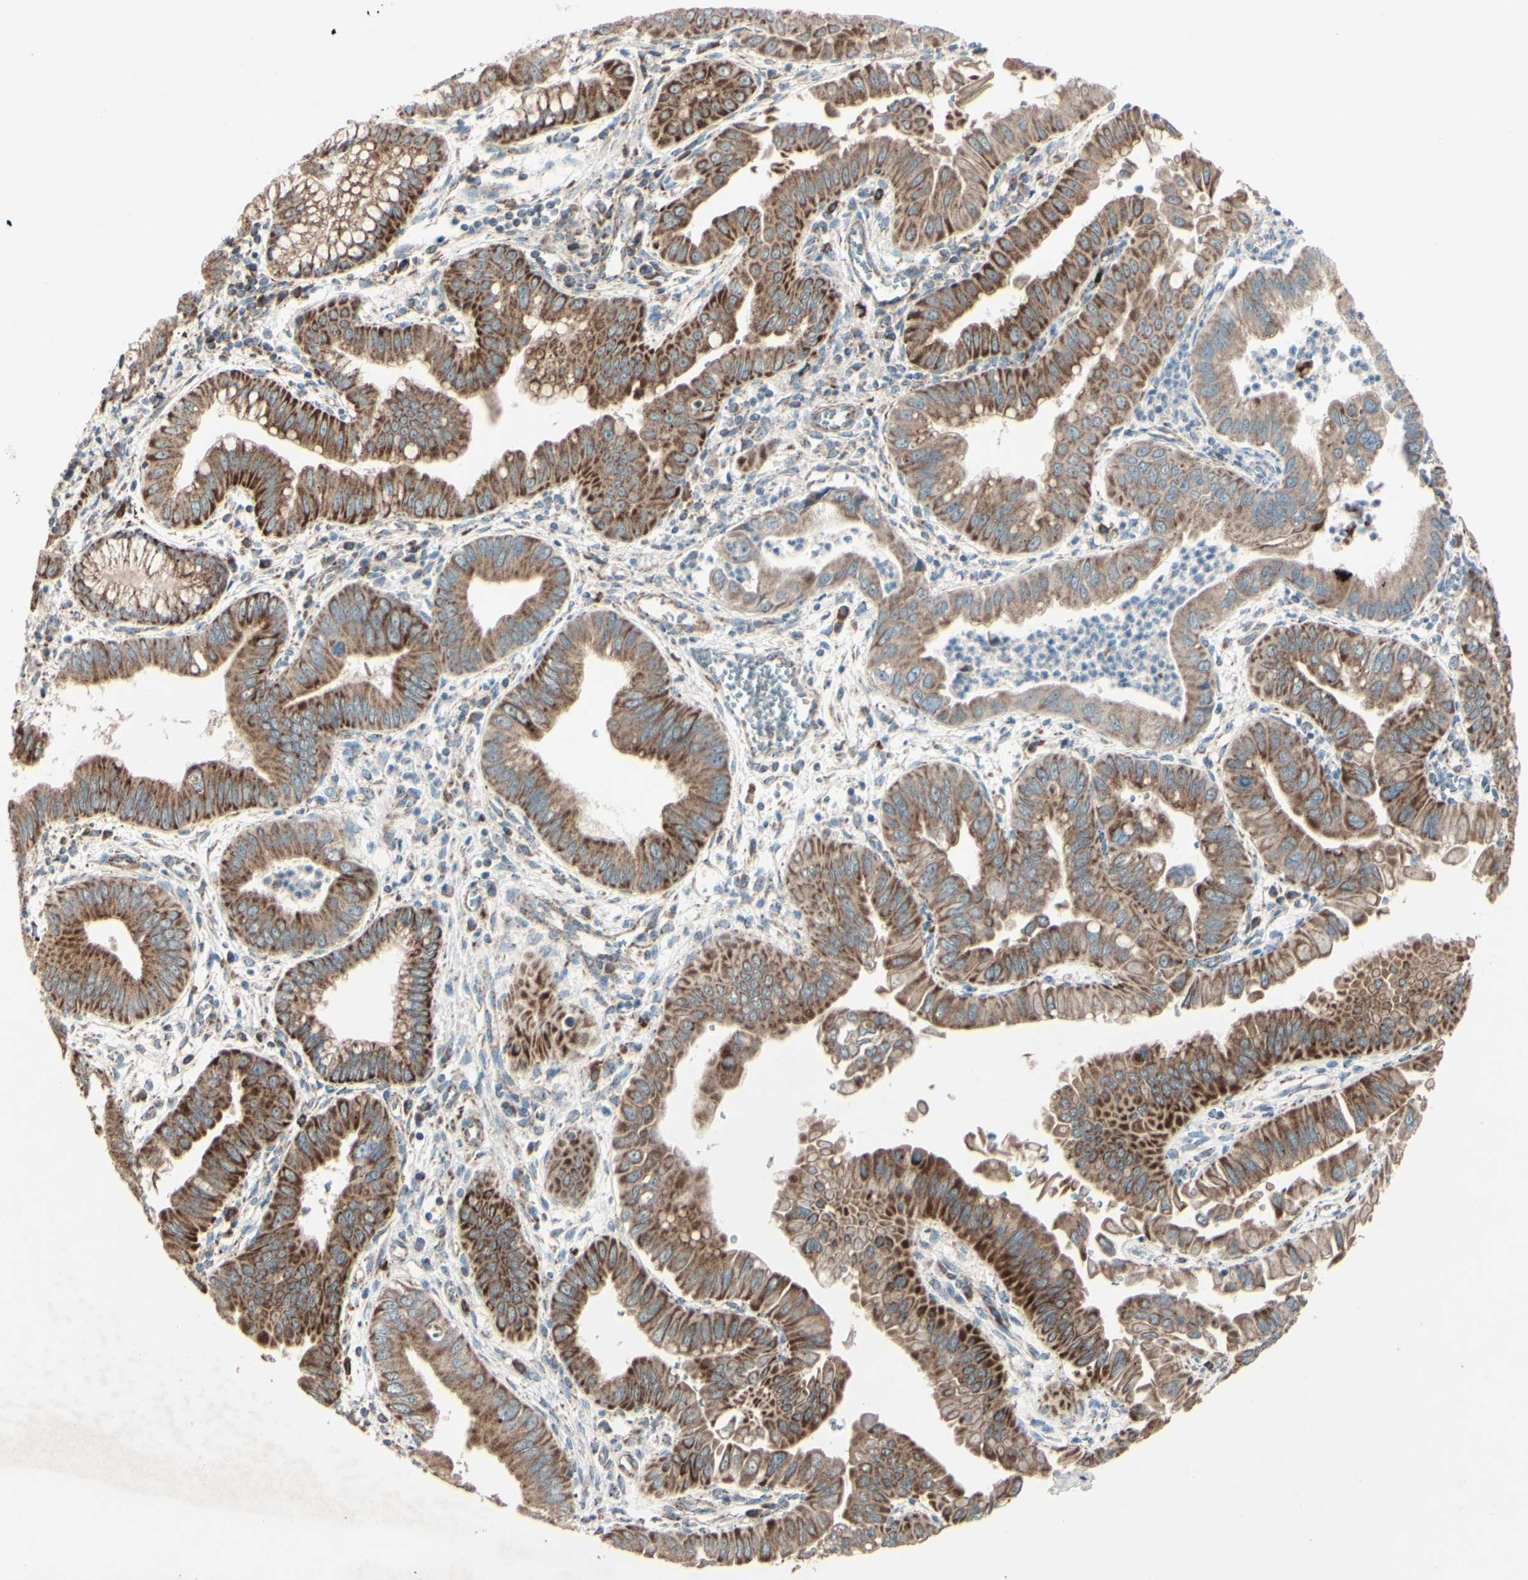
{"staining": {"intensity": "strong", "quantity": ">75%", "location": "cytoplasmic/membranous"}, "tissue": "pancreatic cancer", "cell_type": "Tumor cells", "image_type": "cancer", "snomed": [{"axis": "morphology", "description": "Normal tissue, NOS"}, {"axis": "topography", "description": "Lymph node"}], "caption": "About >75% of tumor cells in pancreatic cancer show strong cytoplasmic/membranous protein positivity as visualized by brown immunohistochemical staining.", "gene": "RHOT1", "patient": {"sex": "male", "age": 50}}